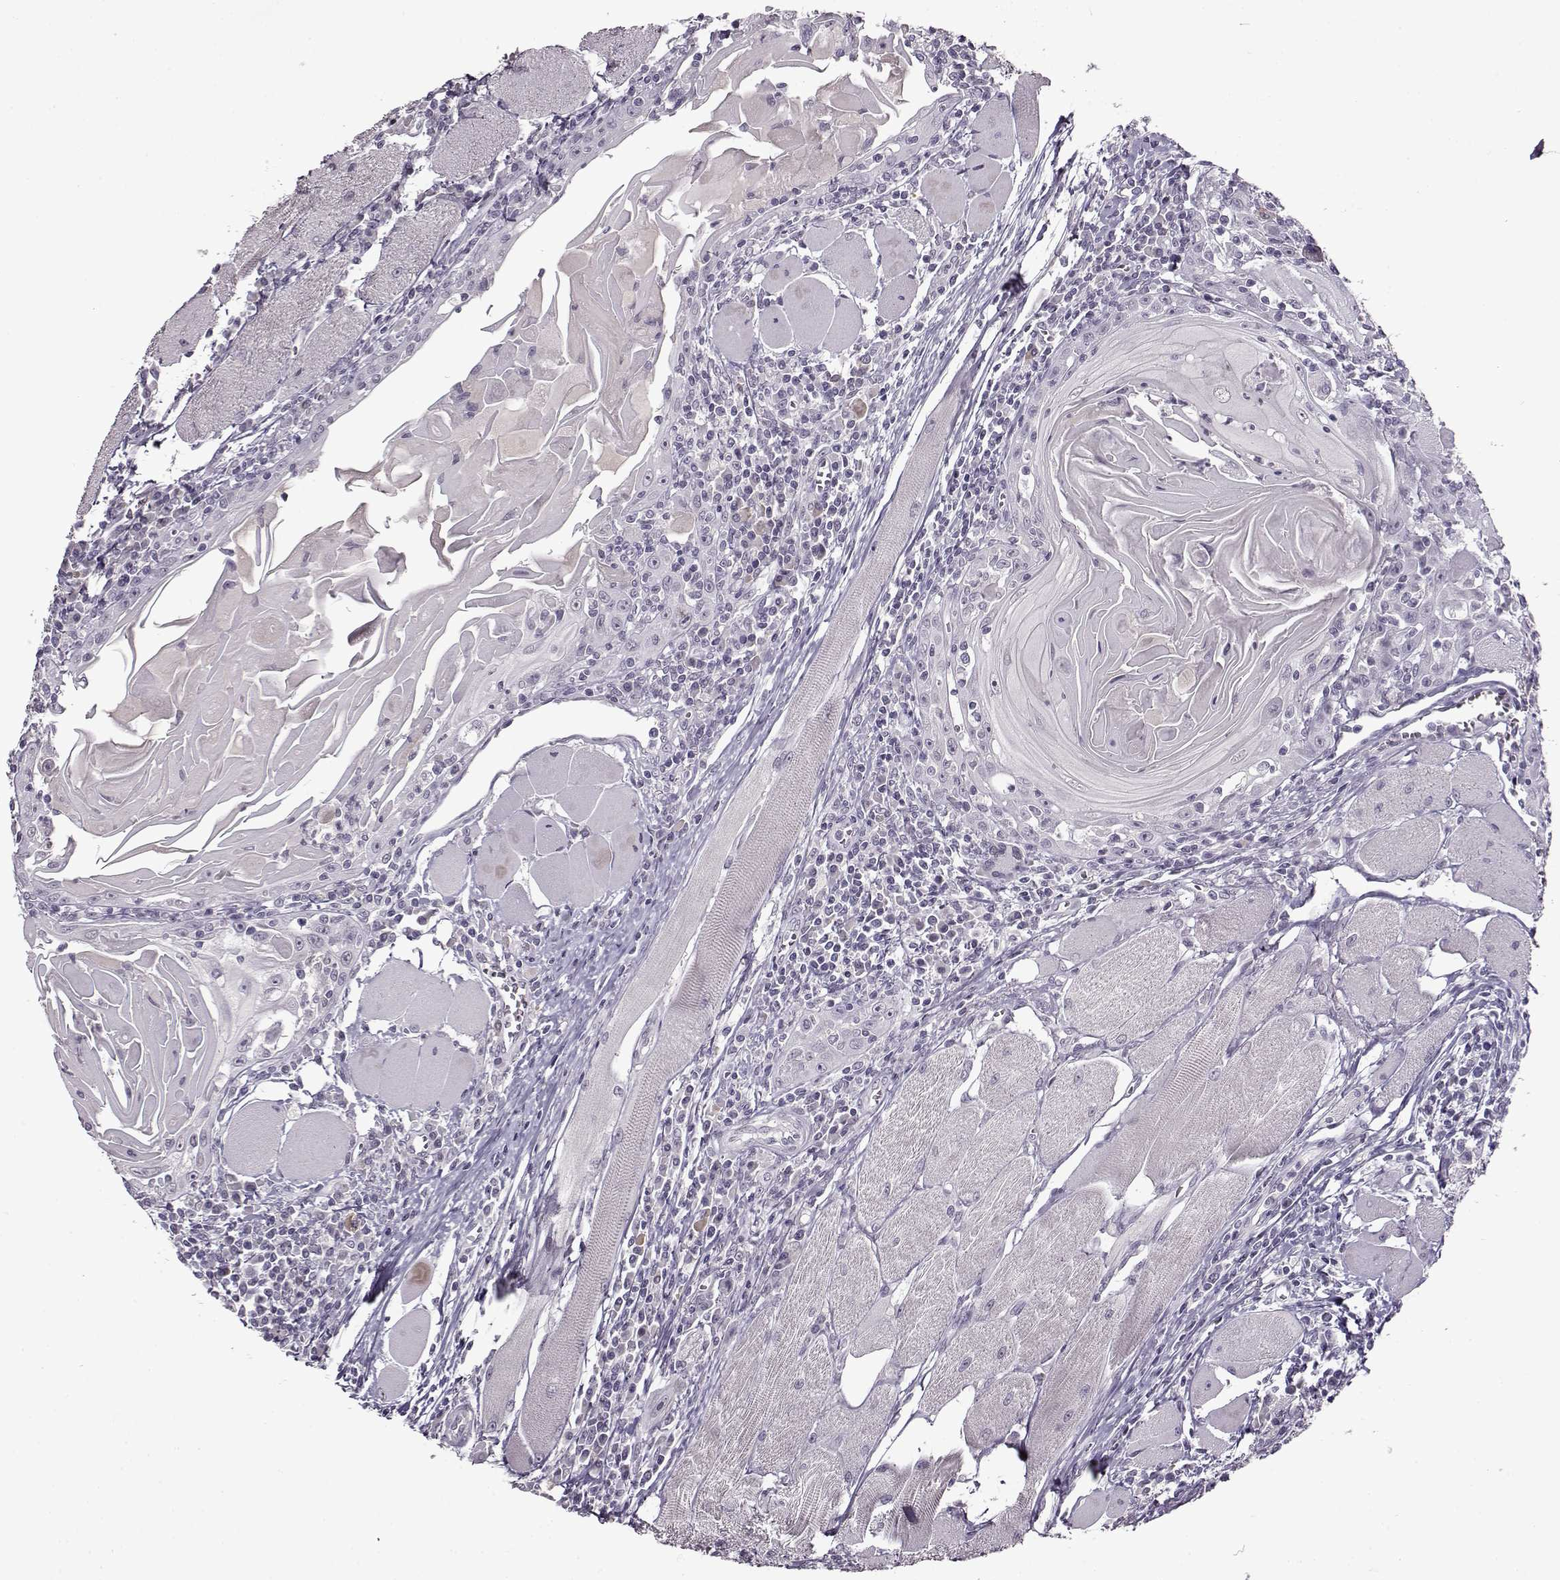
{"staining": {"intensity": "negative", "quantity": "none", "location": "none"}, "tissue": "head and neck cancer", "cell_type": "Tumor cells", "image_type": "cancer", "snomed": [{"axis": "morphology", "description": "Normal tissue, NOS"}, {"axis": "morphology", "description": "Squamous cell carcinoma, NOS"}, {"axis": "topography", "description": "Oral tissue"}, {"axis": "topography", "description": "Head-Neck"}], "caption": "Human head and neck cancer (squamous cell carcinoma) stained for a protein using immunohistochemistry reveals no expression in tumor cells.", "gene": "FSHB", "patient": {"sex": "male", "age": 52}}